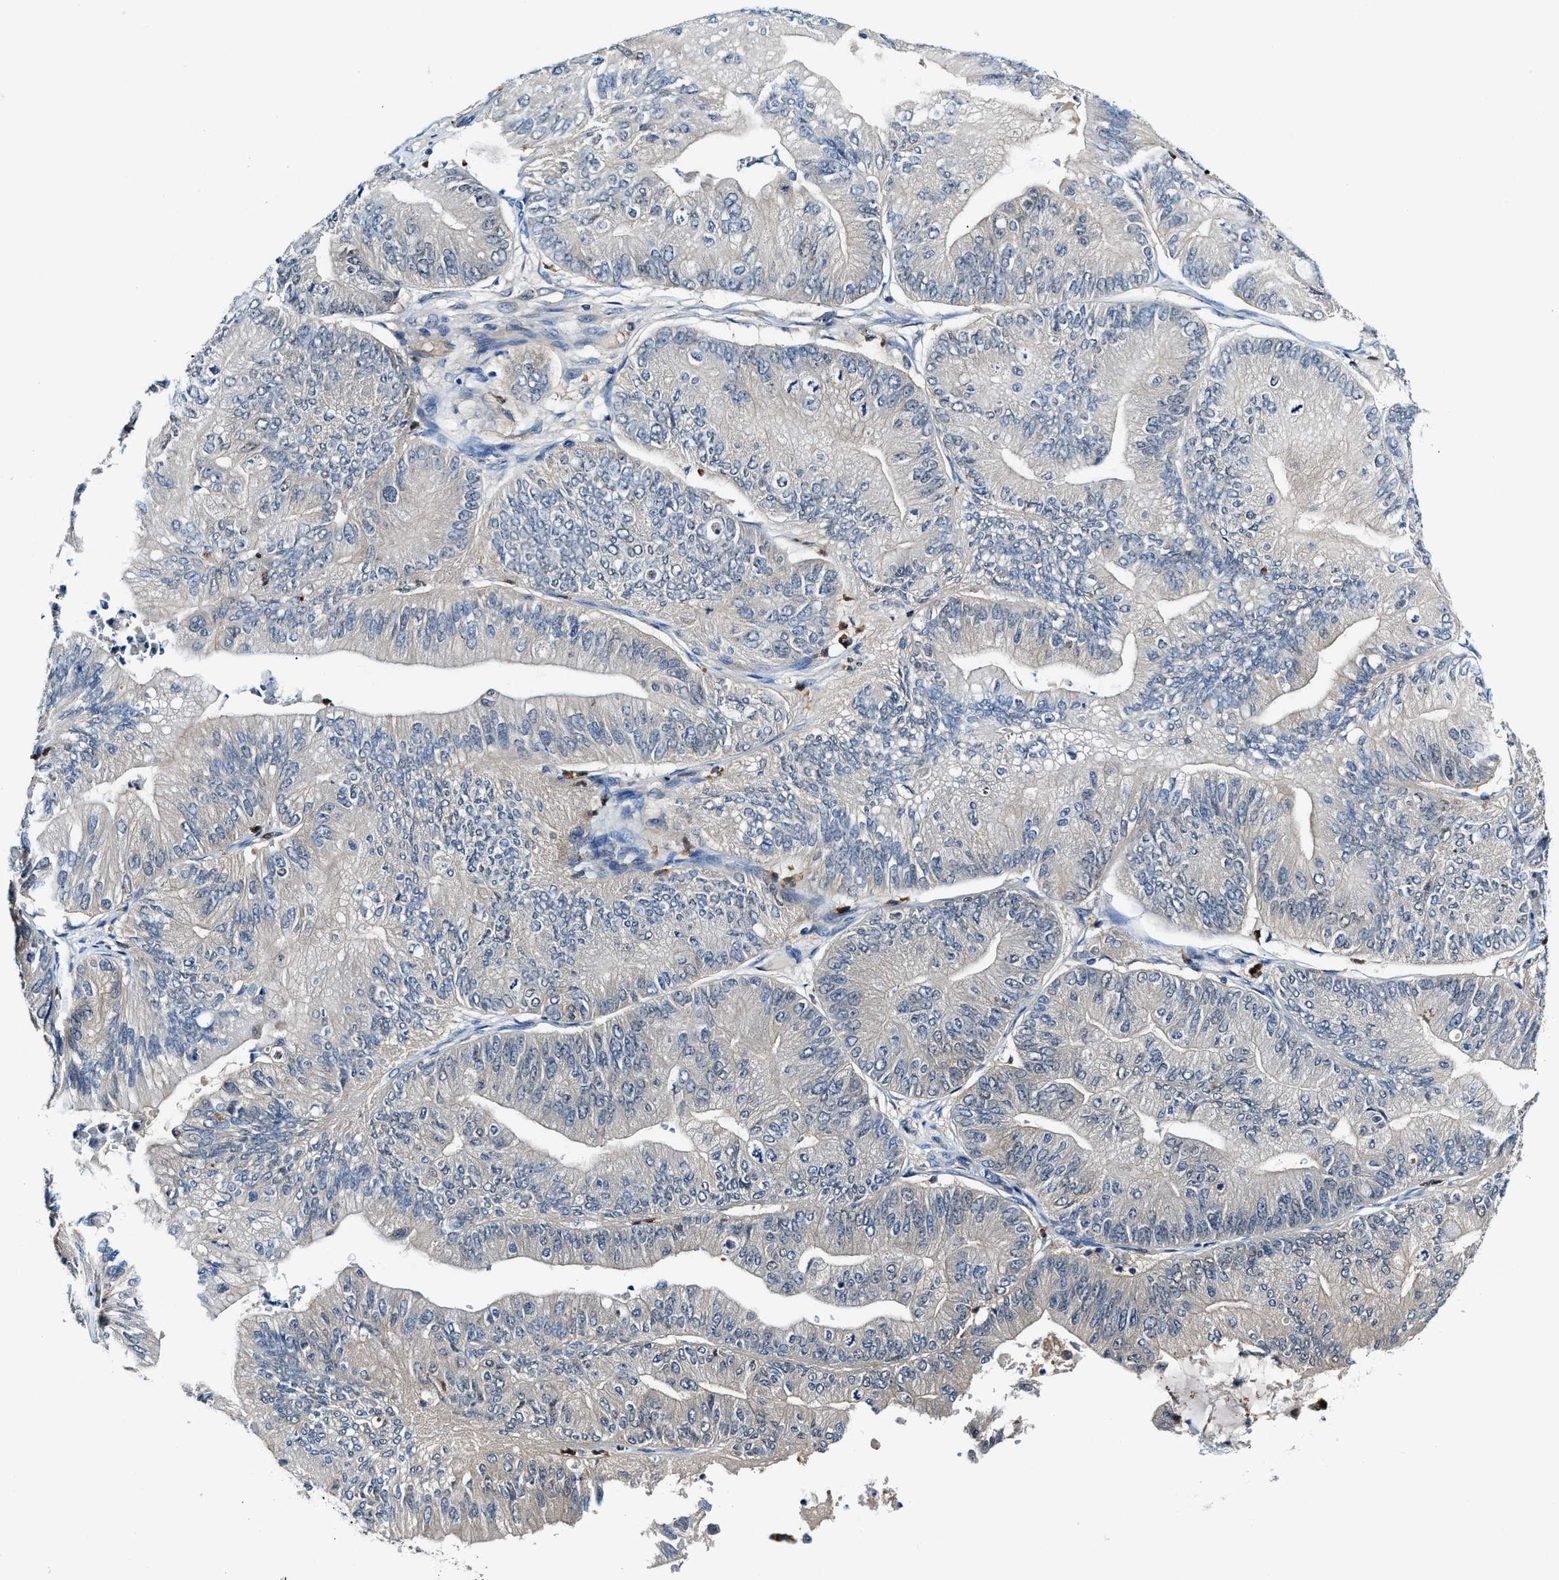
{"staining": {"intensity": "negative", "quantity": "none", "location": "none"}, "tissue": "ovarian cancer", "cell_type": "Tumor cells", "image_type": "cancer", "snomed": [{"axis": "morphology", "description": "Cystadenocarcinoma, mucinous, NOS"}, {"axis": "topography", "description": "Ovary"}], "caption": "DAB (3,3'-diaminobenzidine) immunohistochemical staining of human ovarian cancer (mucinous cystadenocarcinoma) exhibits no significant expression in tumor cells.", "gene": "LTA4H", "patient": {"sex": "female", "age": 61}}